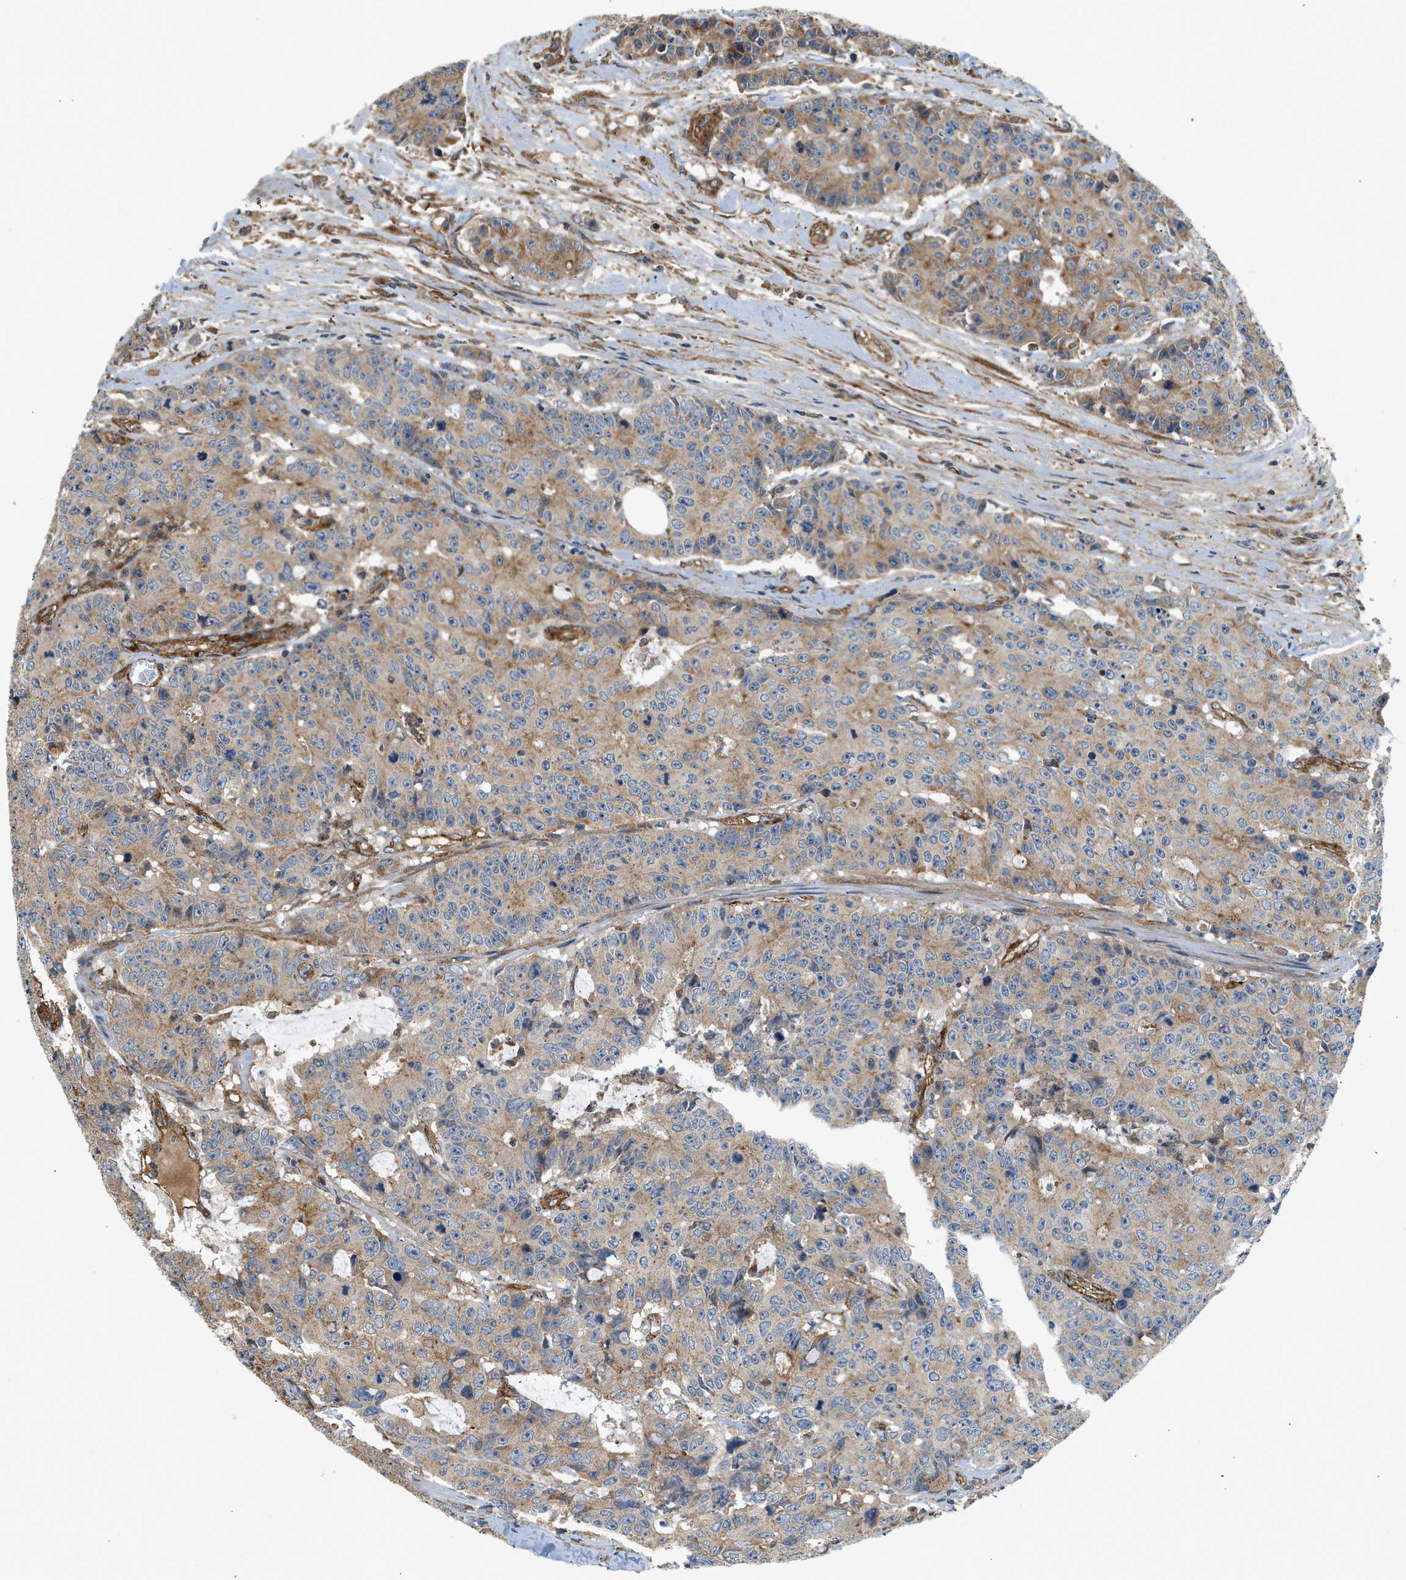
{"staining": {"intensity": "weak", "quantity": ">75%", "location": "cytoplasmic/membranous"}, "tissue": "colorectal cancer", "cell_type": "Tumor cells", "image_type": "cancer", "snomed": [{"axis": "morphology", "description": "Adenocarcinoma, NOS"}, {"axis": "topography", "description": "Colon"}], "caption": "About >75% of tumor cells in colorectal cancer exhibit weak cytoplasmic/membranous protein staining as visualized by brown immunohistochemical staining.", "gene": "HIP1", "patient": {"sex": "female", "age": 86}}